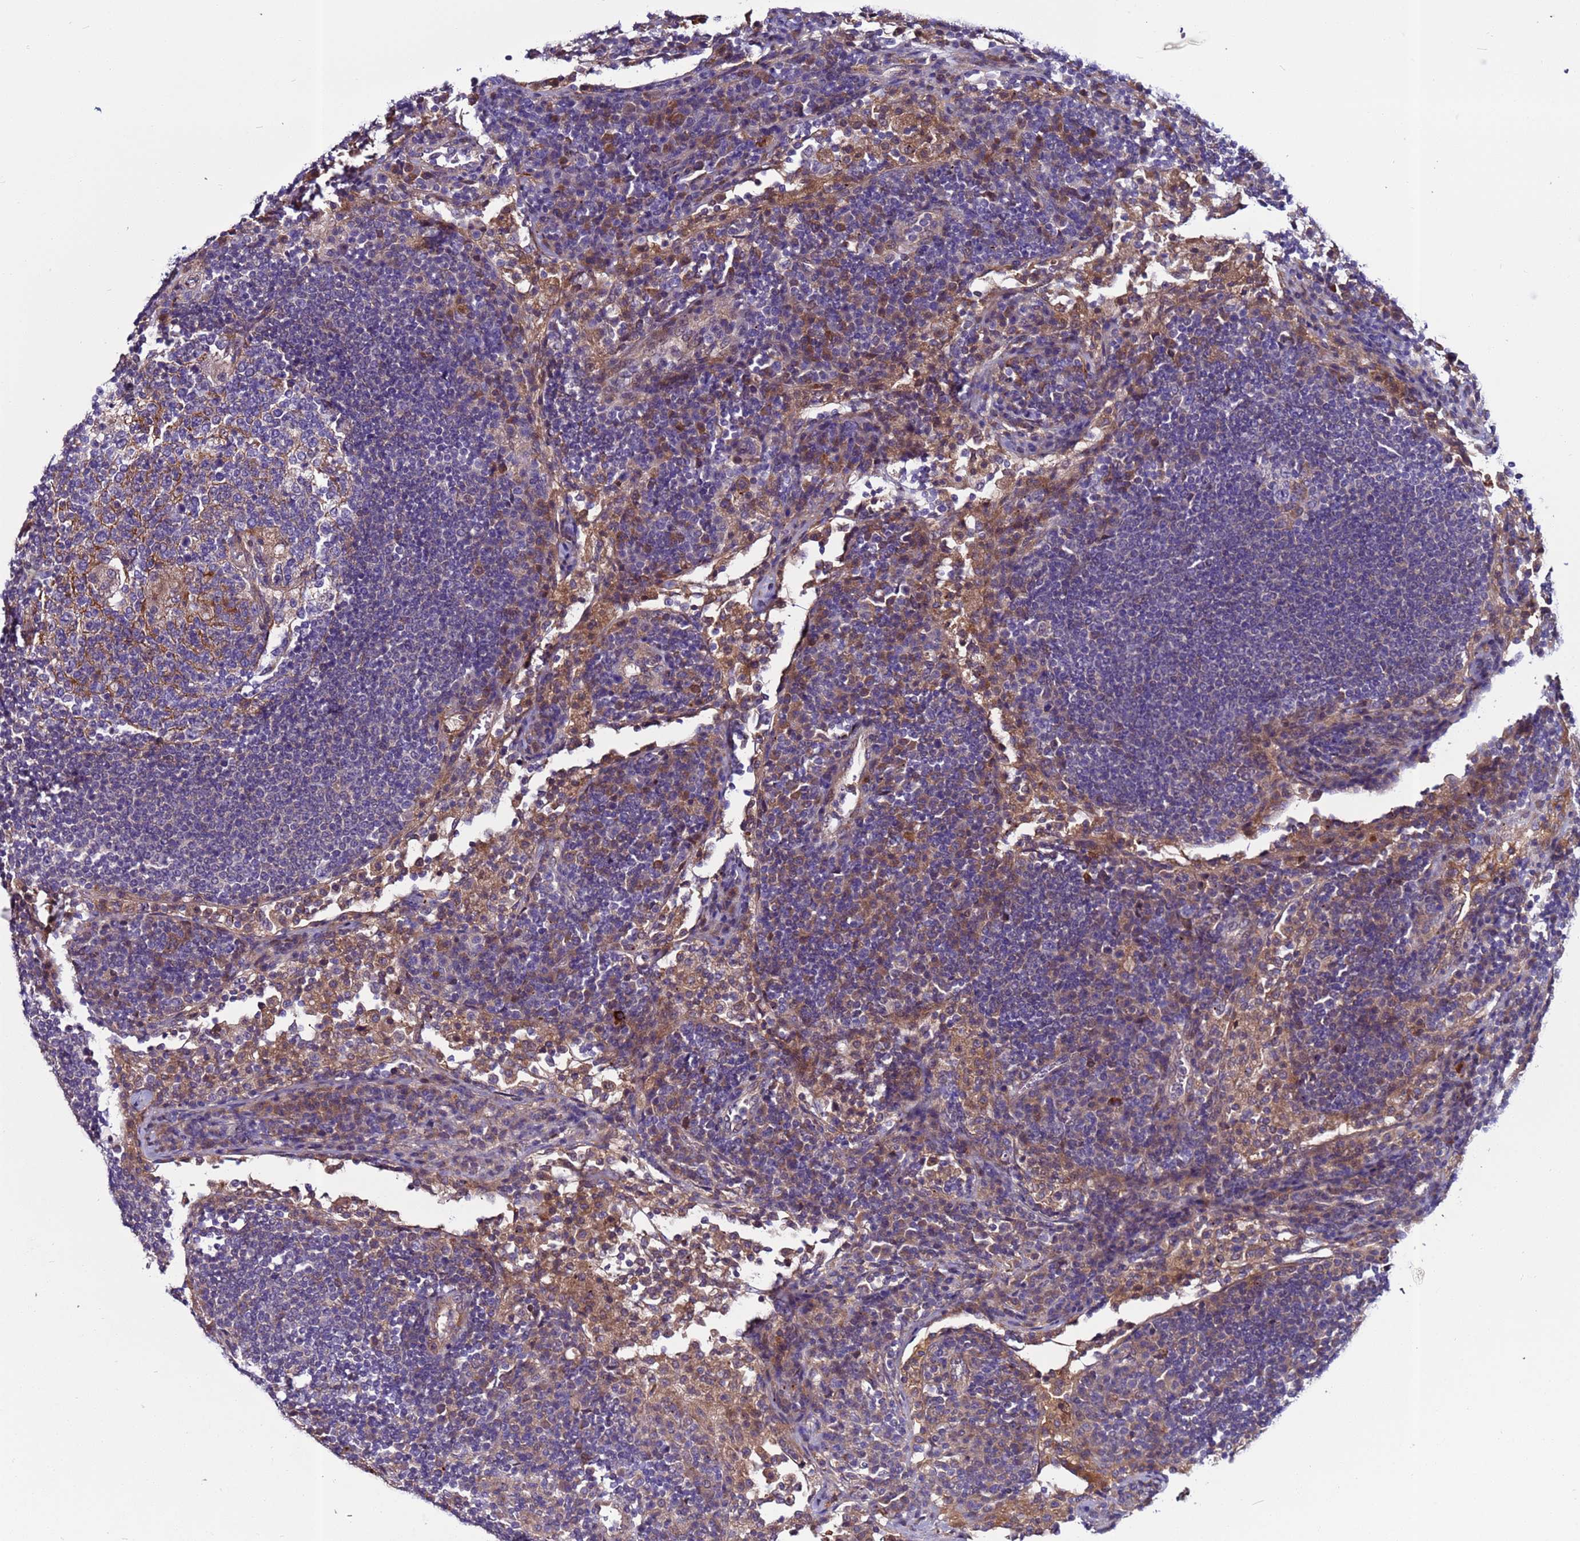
{"staining": {"intensity": "negative", "quantity": "none", "location": "none"}, "tissue": "lymph node", "cell_type": "Germinal center cells", "image_type": "normal", "snomed": [{"axis": "morphology", "description": "Normal tissue, NOS"}, {"axis": "topography", "description": "Lymph node"}], "caption": "Histopathology image shows no significant protein staining in germinal center cells of normal lymph node. The staining is performed using DAB brown chromogen with nuclei counter-stained in using hematoxylin.", "gene": "C8G", "patient": {"sex": "female", "age": 53}}